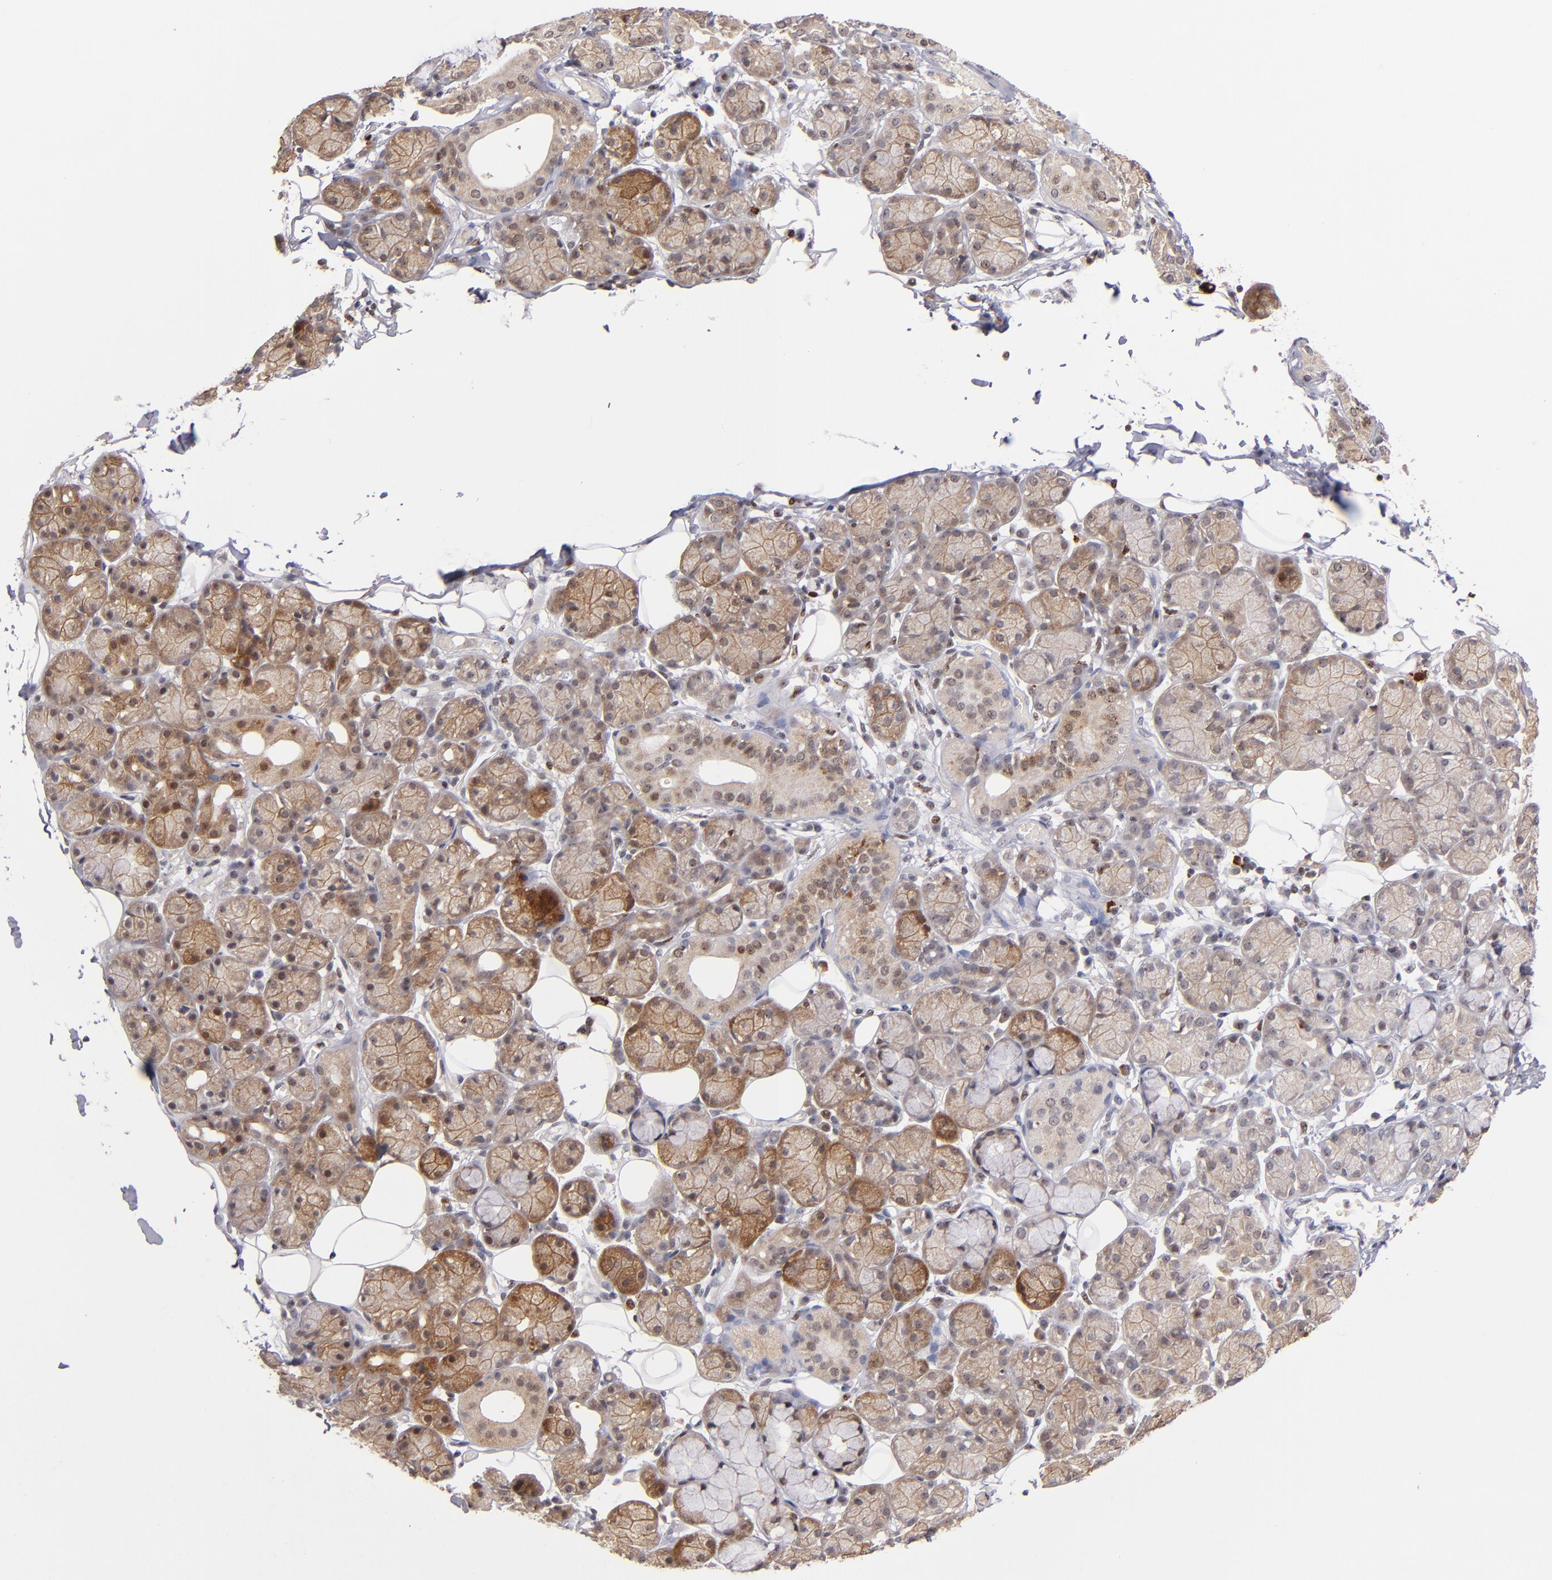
{"staining": {"intensity": "moderate", "quantity": ">75%", "location": "cytoplasmic/membranous"}, "tissue": "salivary gland", "cell_type": "Glandular cells", "image_type": "normal", "snomed": [{"axis": "morphology", "description": "Normal tissue, NOS"}, {"axis": "topography", "description": "Salivary gland"}], "caption": "Normal salivary gland reveals moderate cytoplasmic/membranous staining in about >75% of glandular cells, visualized by immunohistochemistry. (Brightfield microscopy of DAB IHC at high magnification).", "gene": "PCNX4", "patient": {"sex": "male", "age": 54}}